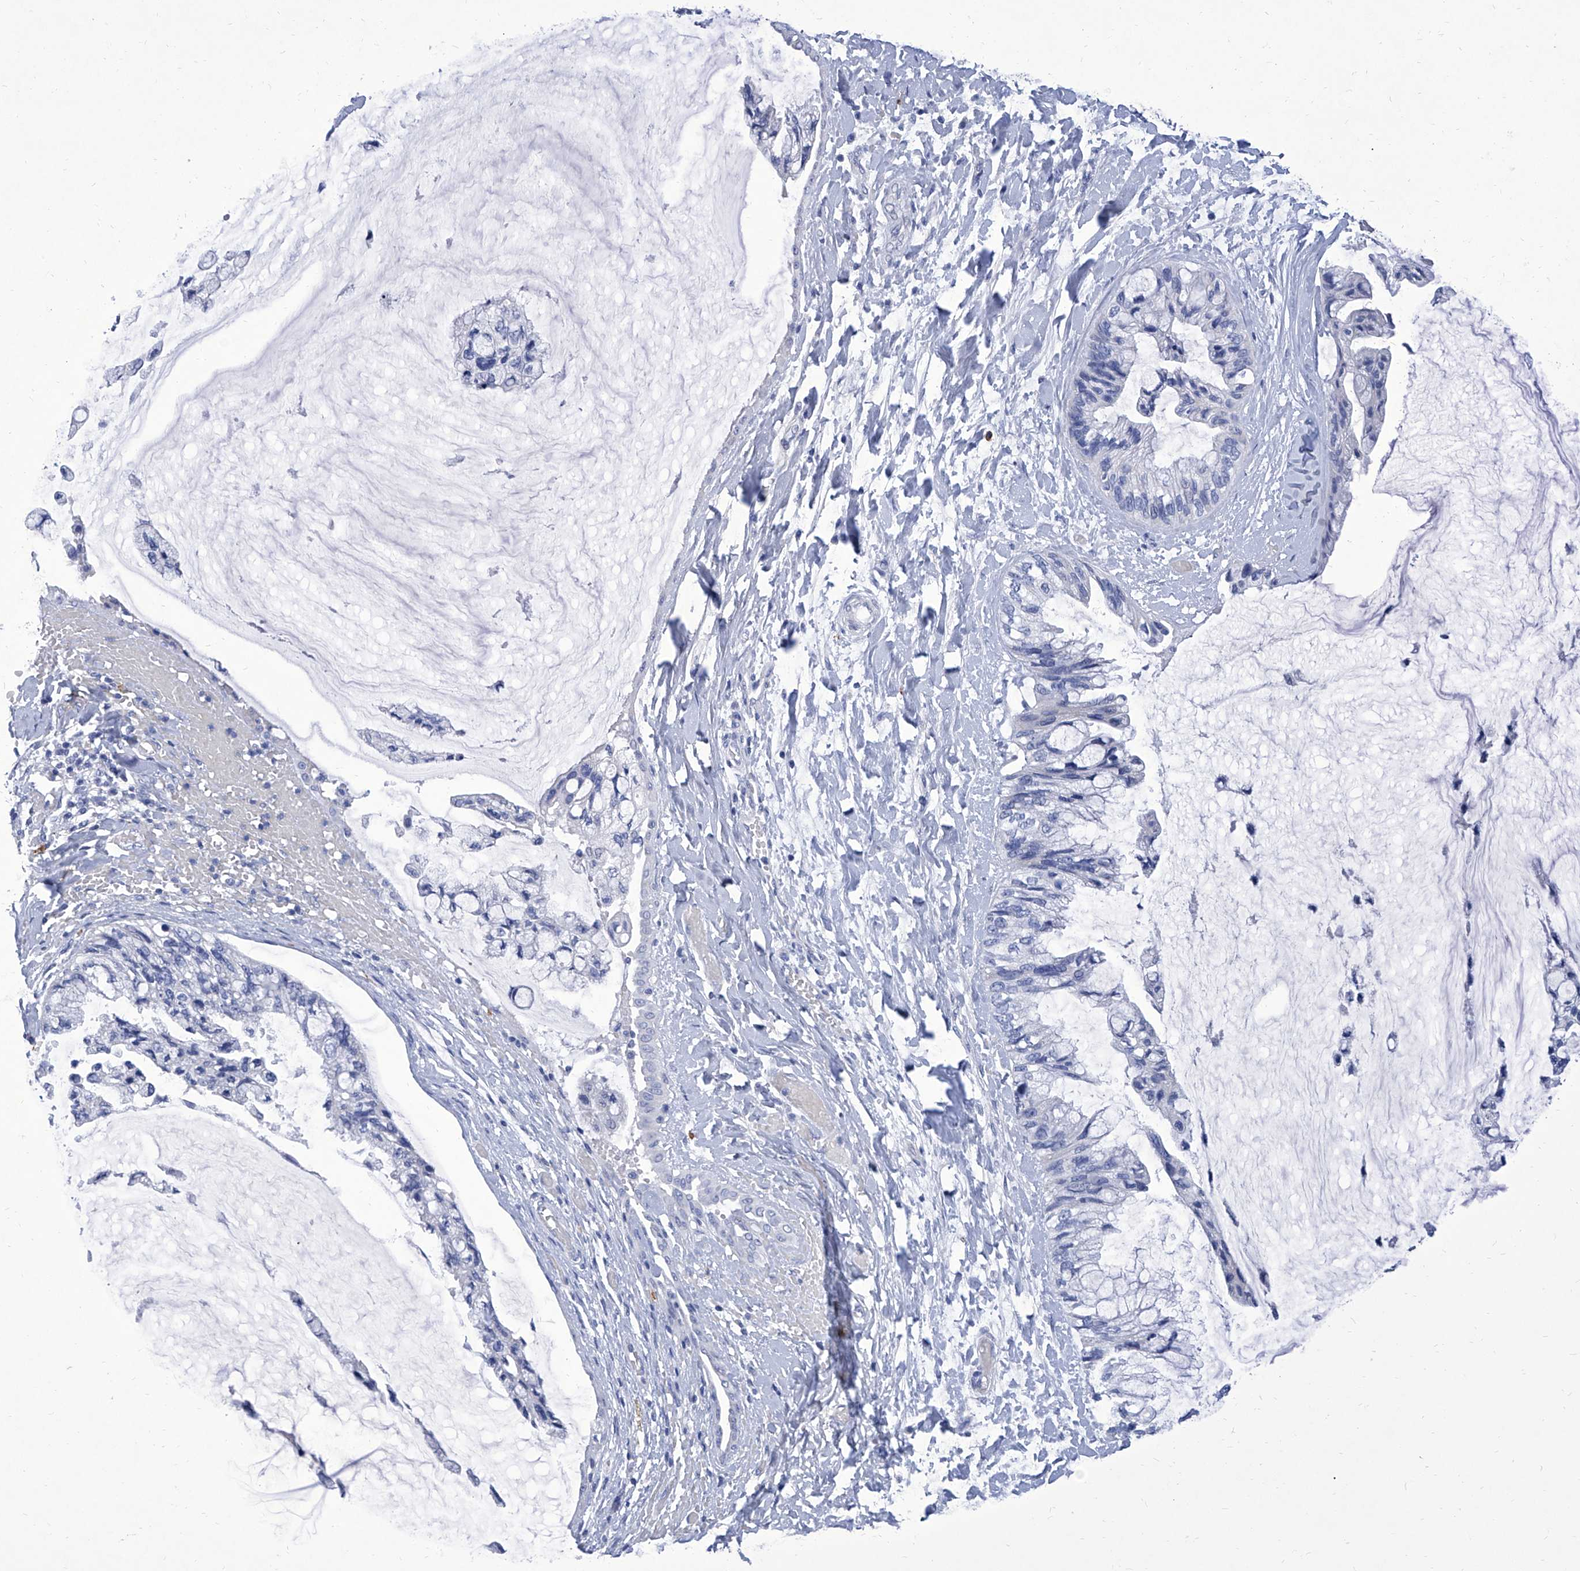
{"staining": {"intensity": "negative", "quantity": "none", "location": "none"}, "tissue": "ovarian cancer", "cell_type": "Tumor cells", "image_type": "cancer", "snomed": [{"axis": "morphology", "description": "Cystadenocarcinoma, mucinous, NOS"}, {"axis": "topography", "description": "Ovary"}], "caption": "Human ovarian cancer stained for a protein using IHC shows no positivity in tumor cells.", "gene": "IFNL2", "patient": {"sex": "female", "age": 39}}